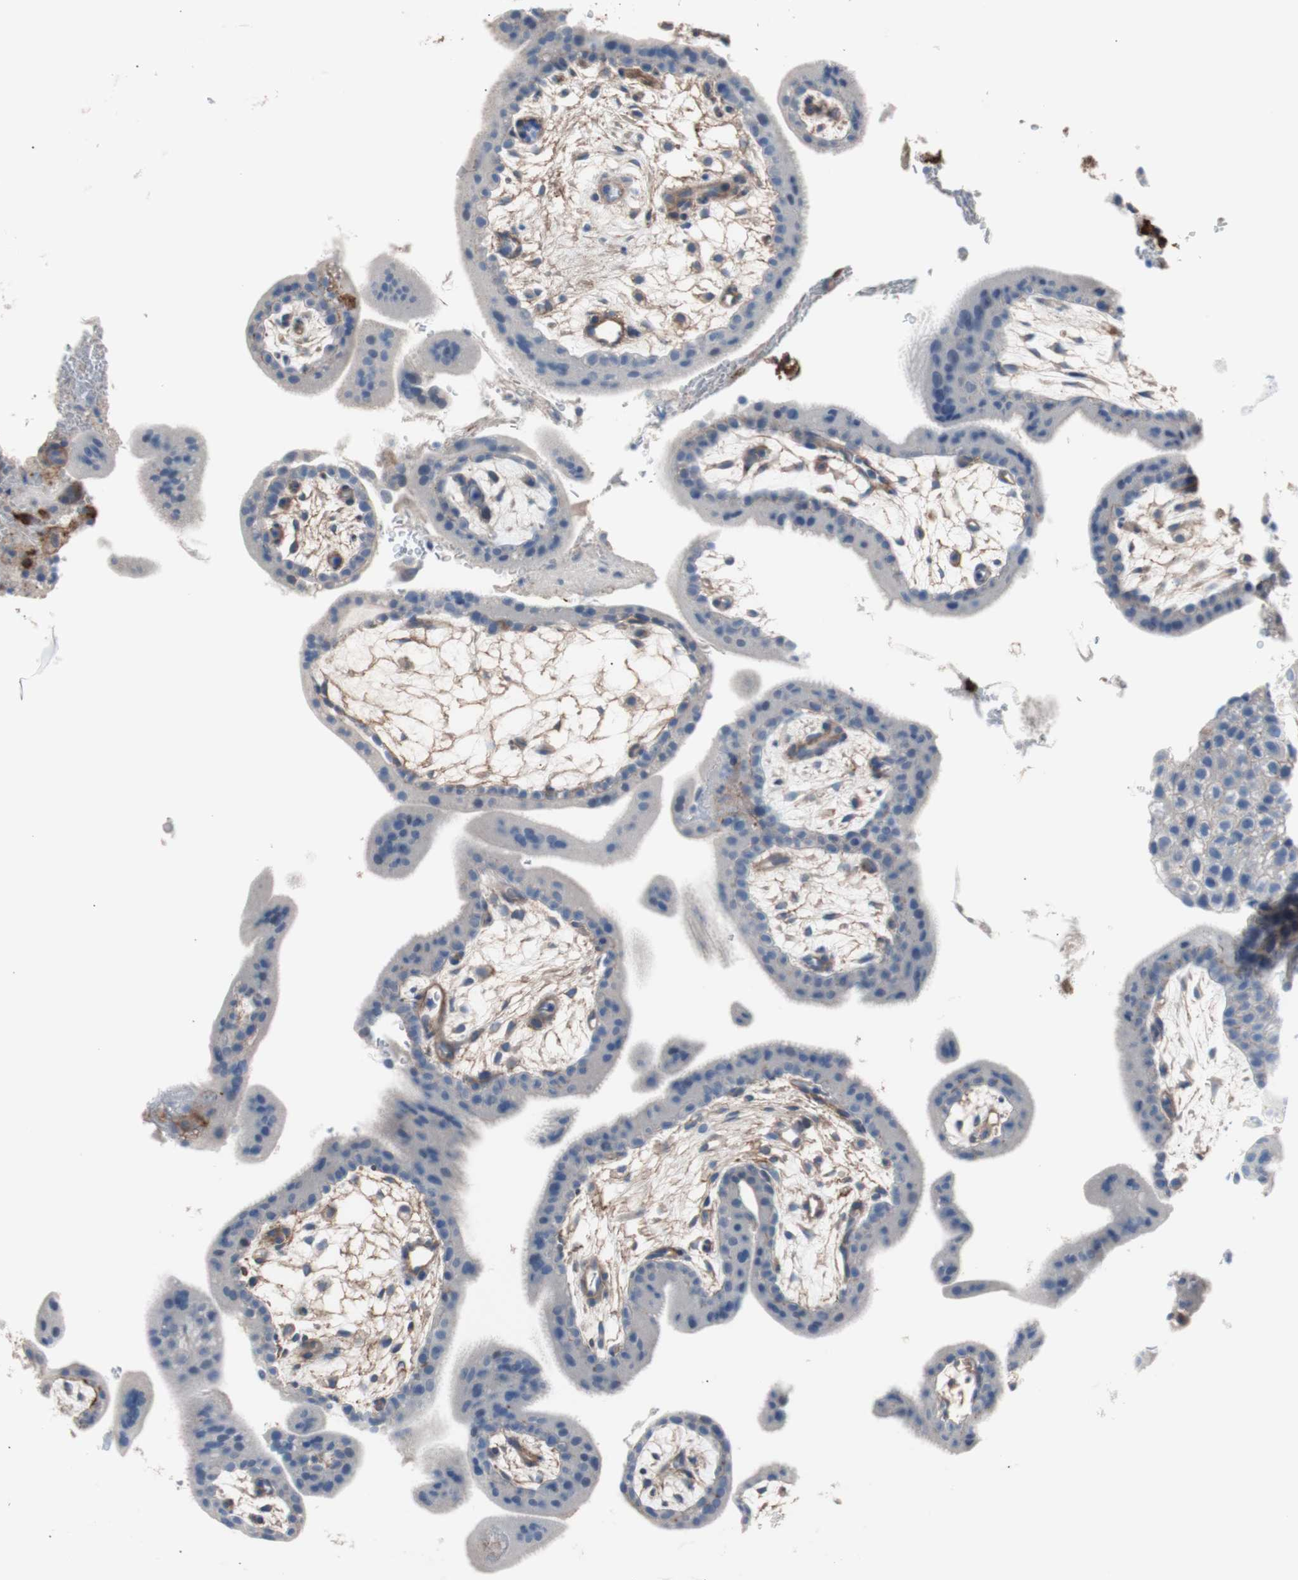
{"staining": {"intensity": "negative", "quantity": "none", "location": "none"}, "tissue": "placenta", "cell_type": "Trophoblastic cells", "image_type": "normal", "snomed": [{"axis": "morphology", "description": "Normal tissue, NOS"}, {"axis": "topography", "description": "Placenta"}], "caption": "Benign placenta was stained to show a protein in brown. There is no significant positivity in trophoblastic cells. The staining was performed using DAB (3,3'-diaminobenzidine) to visualize the protein expression in brown, while the nuclei were stained in blue with hematoxylin (Magnification: 20x).", "gene": "CD81", "patient": {"sex": "female", "age": 35}}